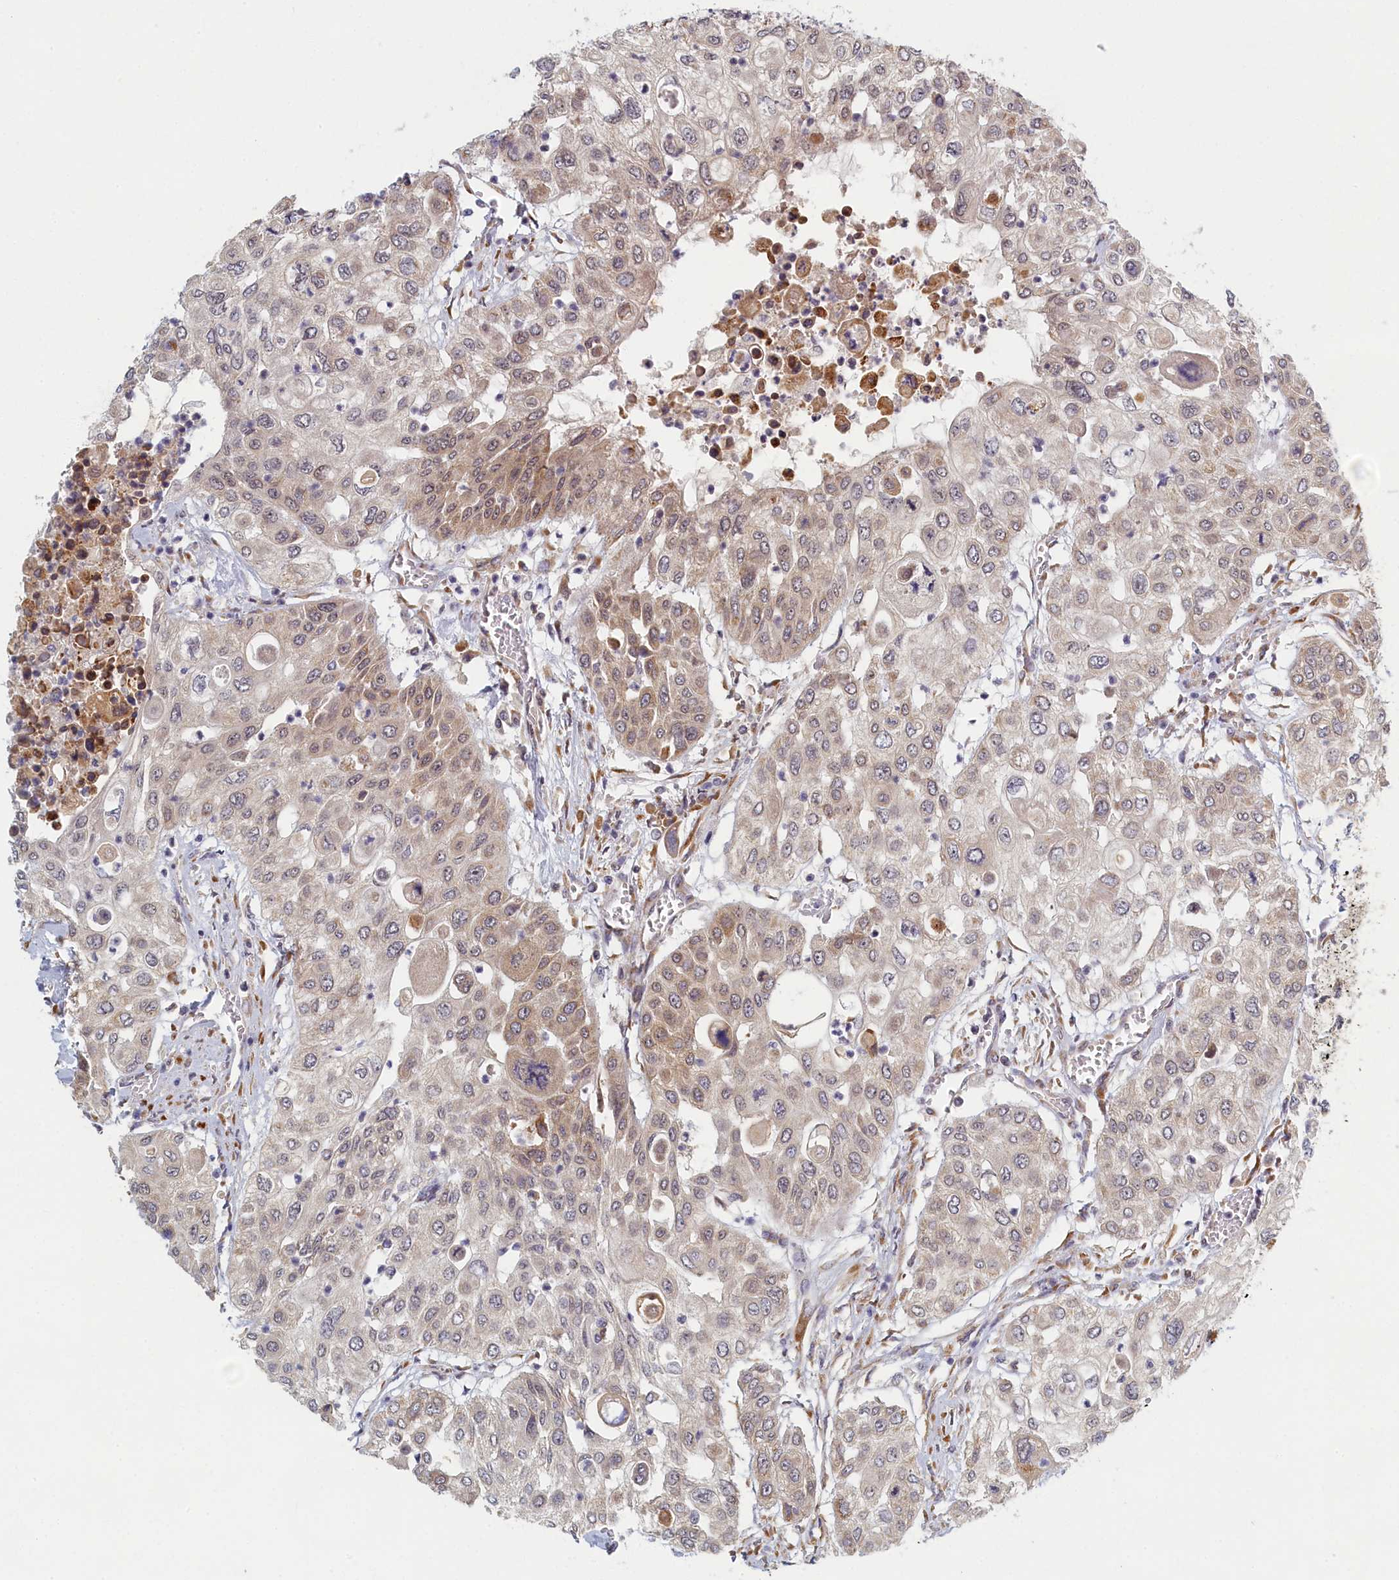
{"staining": {"intensity": "weak", "quantity": ">75%", "location": "cytoplasmic/membranous"}, "tissue": "urothelial cancer", "cell_type": "Tumor cells", "image_type": "cancer", "snomed": [{"axis": "morphology", "description": "Urothelial carcinoma, High grade"}, {"axis": "topography", "description": "Urinary bladder"}], "caption": "This micrograph demonstrates immunohistochemistry (IHC) staining of urothelial carcinoma (high-grade), with low weak cytoplasmic/membranous staining in approximately >75% of tumor cells.", "gene": "DNAJC17", "patient": {"sex": "female", "age": 79}}